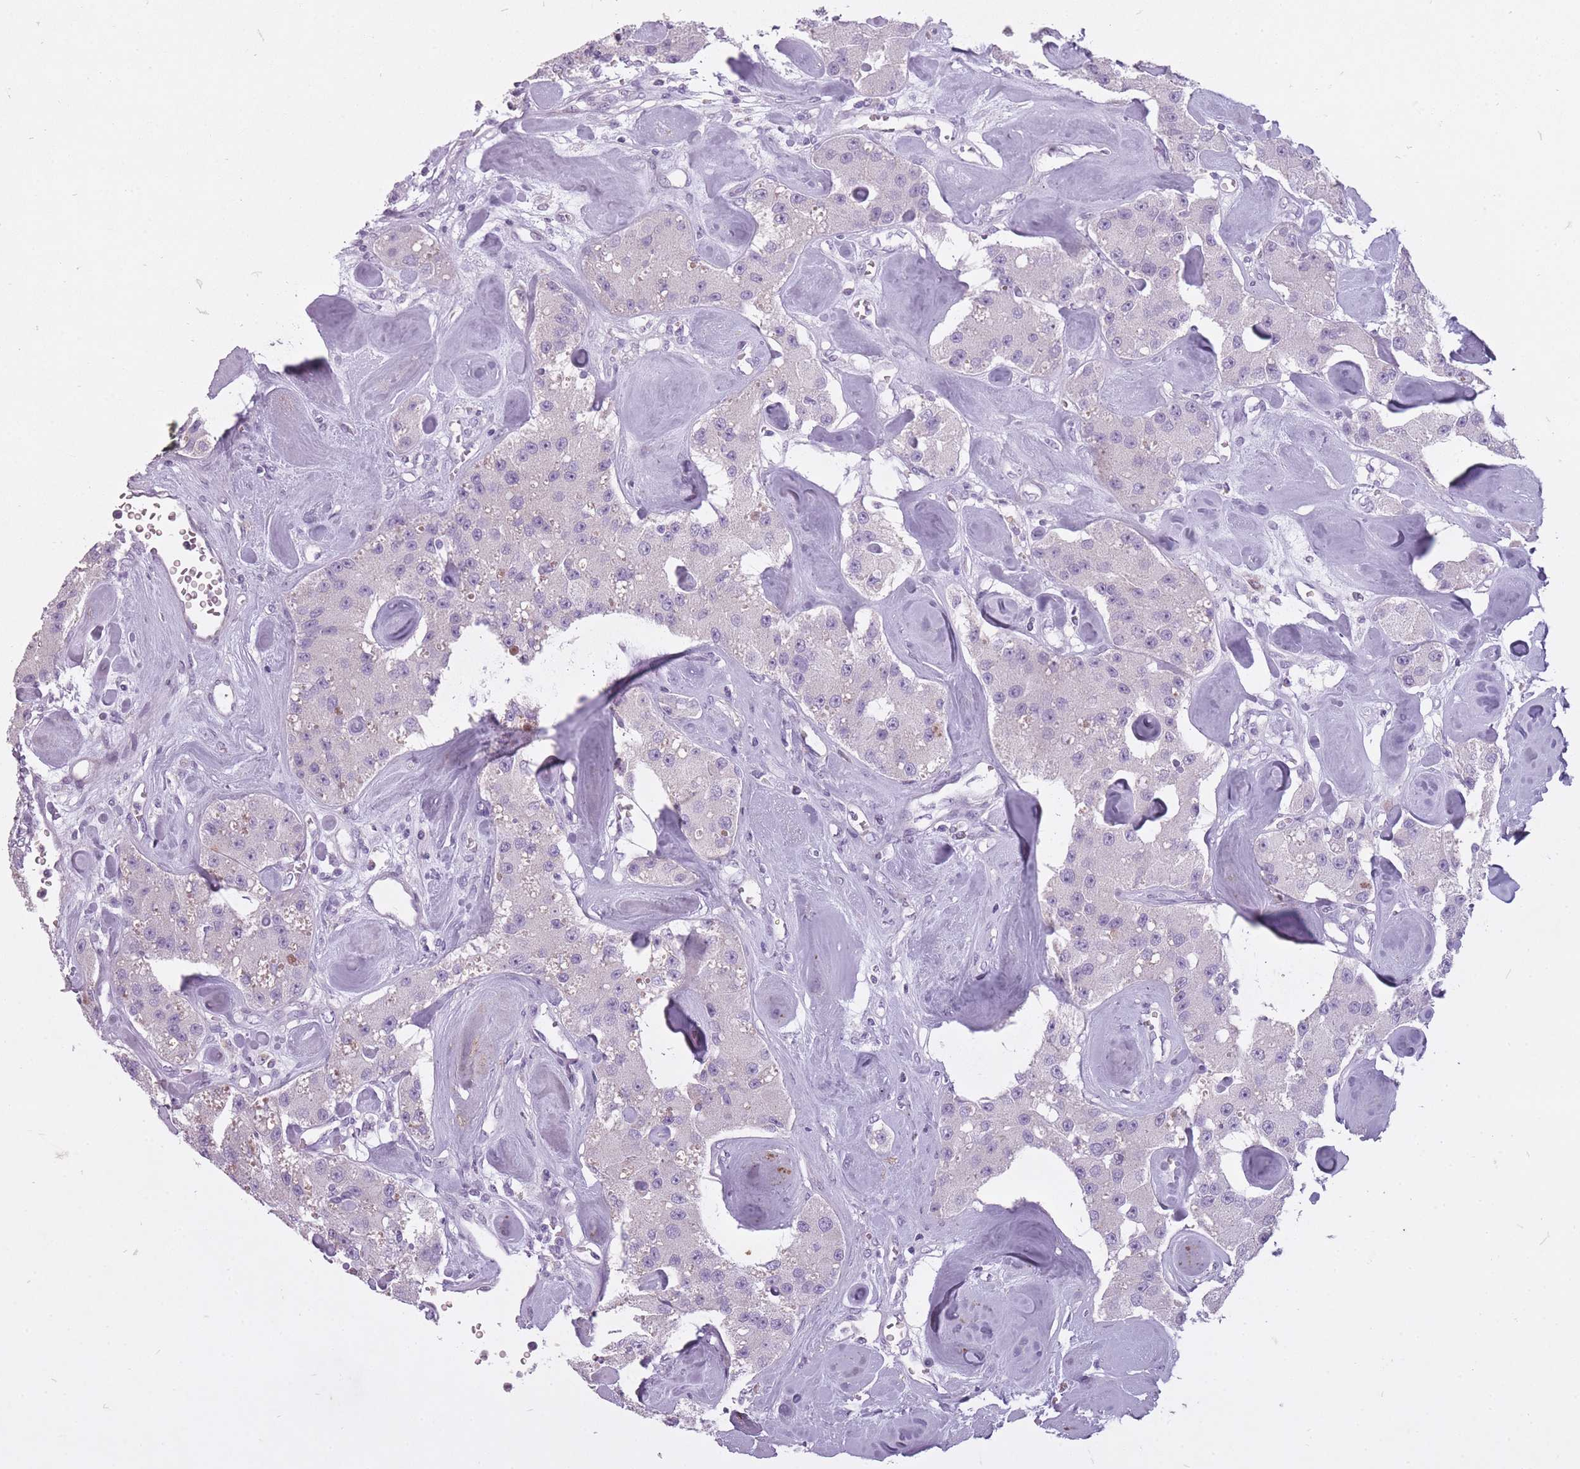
{"staining": {"intensity": "negative", "quantity": "none", "location": "none"}, "tissue": "carcinoid", "cell_type": "Tumor cells", "image_type": "cancer", "snomed": [{"axis": "morphology", "description": "Carcinoid, malignant, NOS"}, {"axis": "topography", "description": "Pancreas"}], "caption": "Immunohistochemical staining of carcinoid demonstrates no significant positivity in tumor cells.", "gene": "RFX4", "patient": {"sex": "male", "age": 41}}